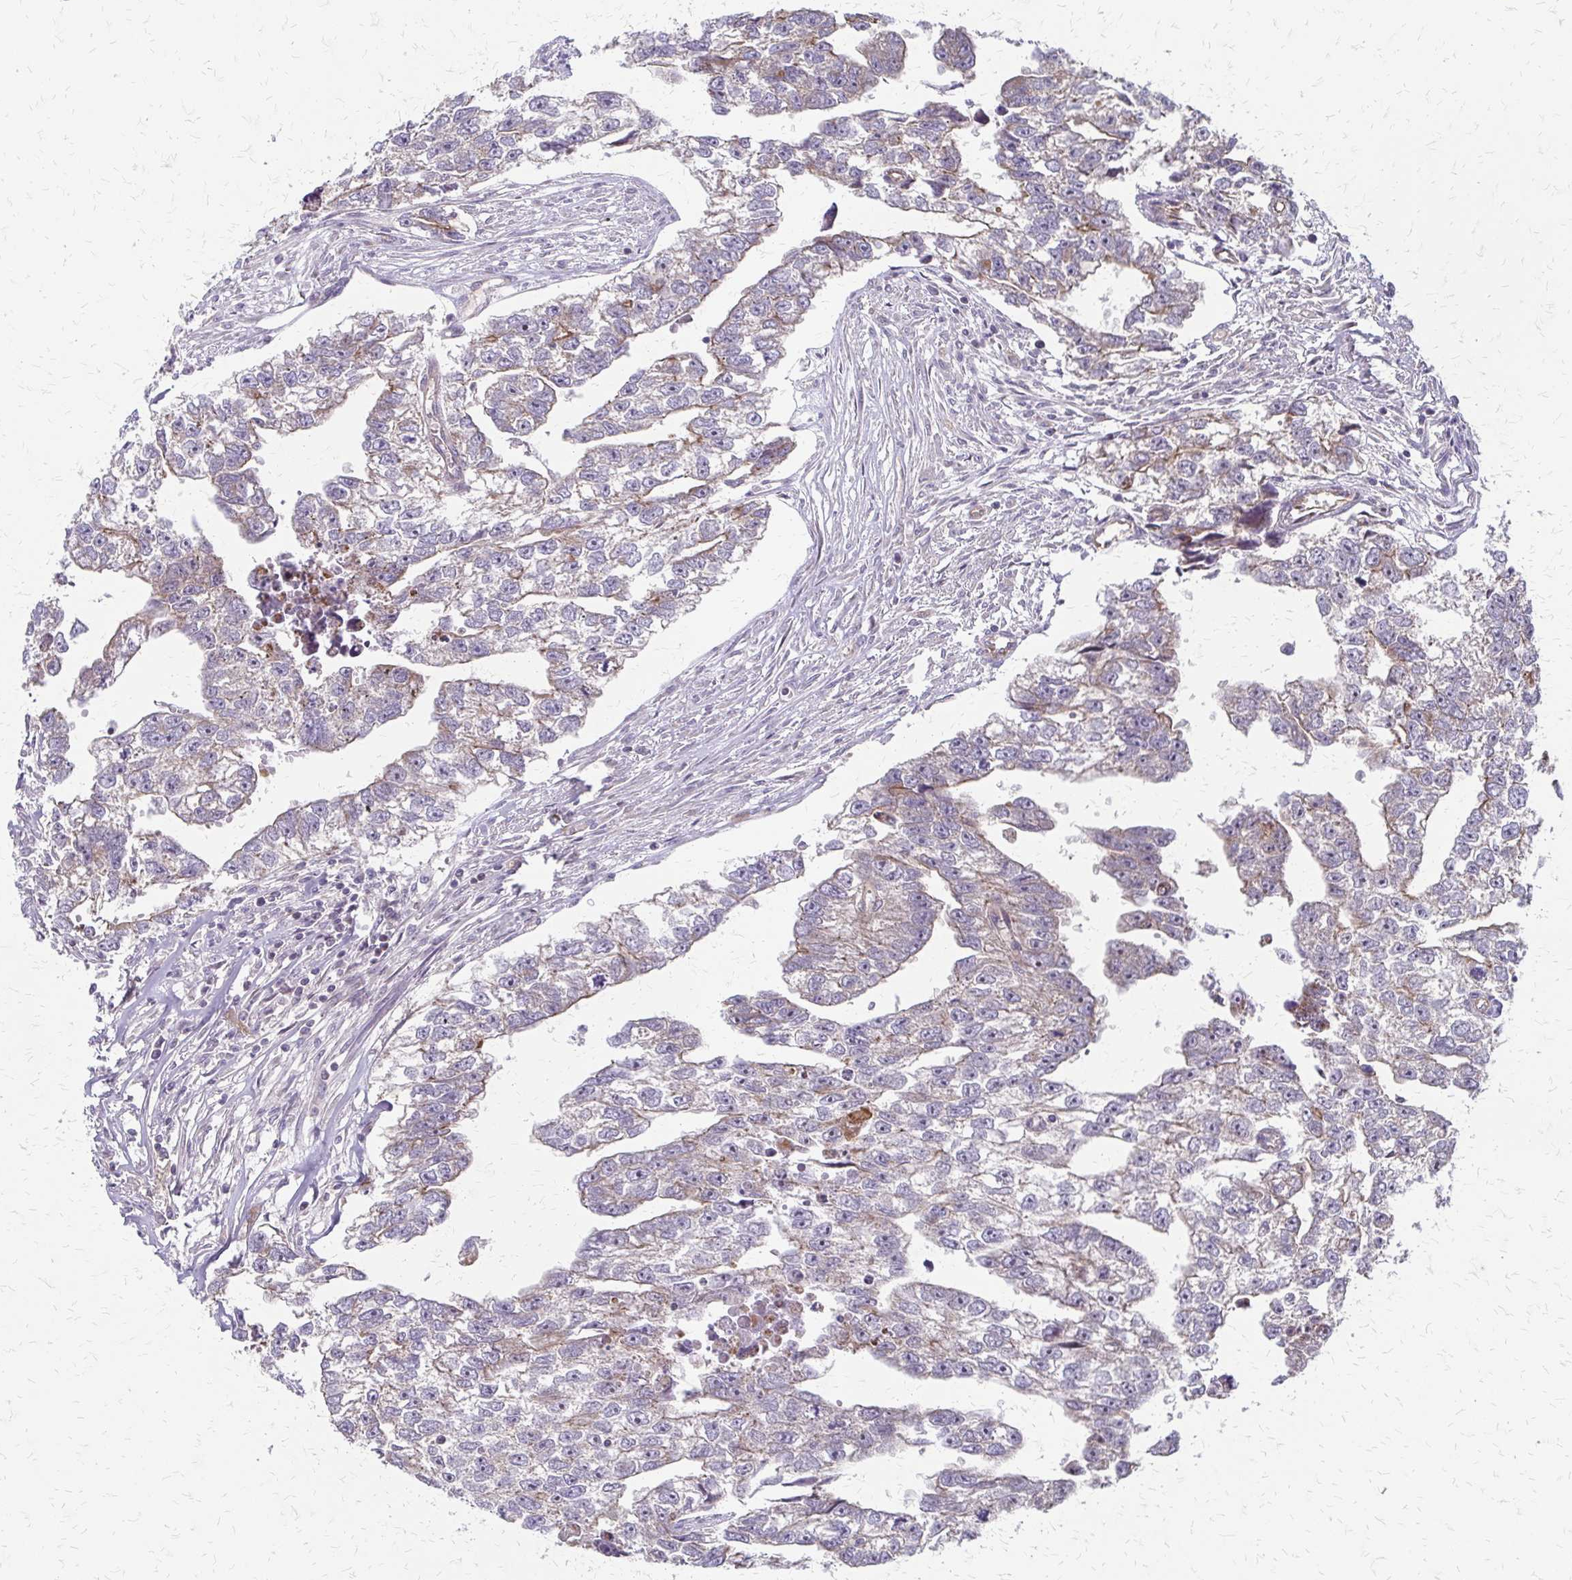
{"staining": {"intensity": "weak", "quantity": "<25%", "location": "cytoplasmic/membranous"}, "tissue": "testis cancer", "cell_type": "Tumor cells", "image_type": "cancer", "snomed": [{"axis": "morphology", "description": "Carcinoma, Embryonal, NOS"}, {"axis": "morphology", "description": "Teratoma, malignant, NOS"}, {"axis": "topography", "description": "Testis"}], "caption": "Immunohistochemical staining of testis cancer shows no significant positivity in tumor cells.", "gene": "ZNF383", "patient": {"sex": "male", "age": 44}}